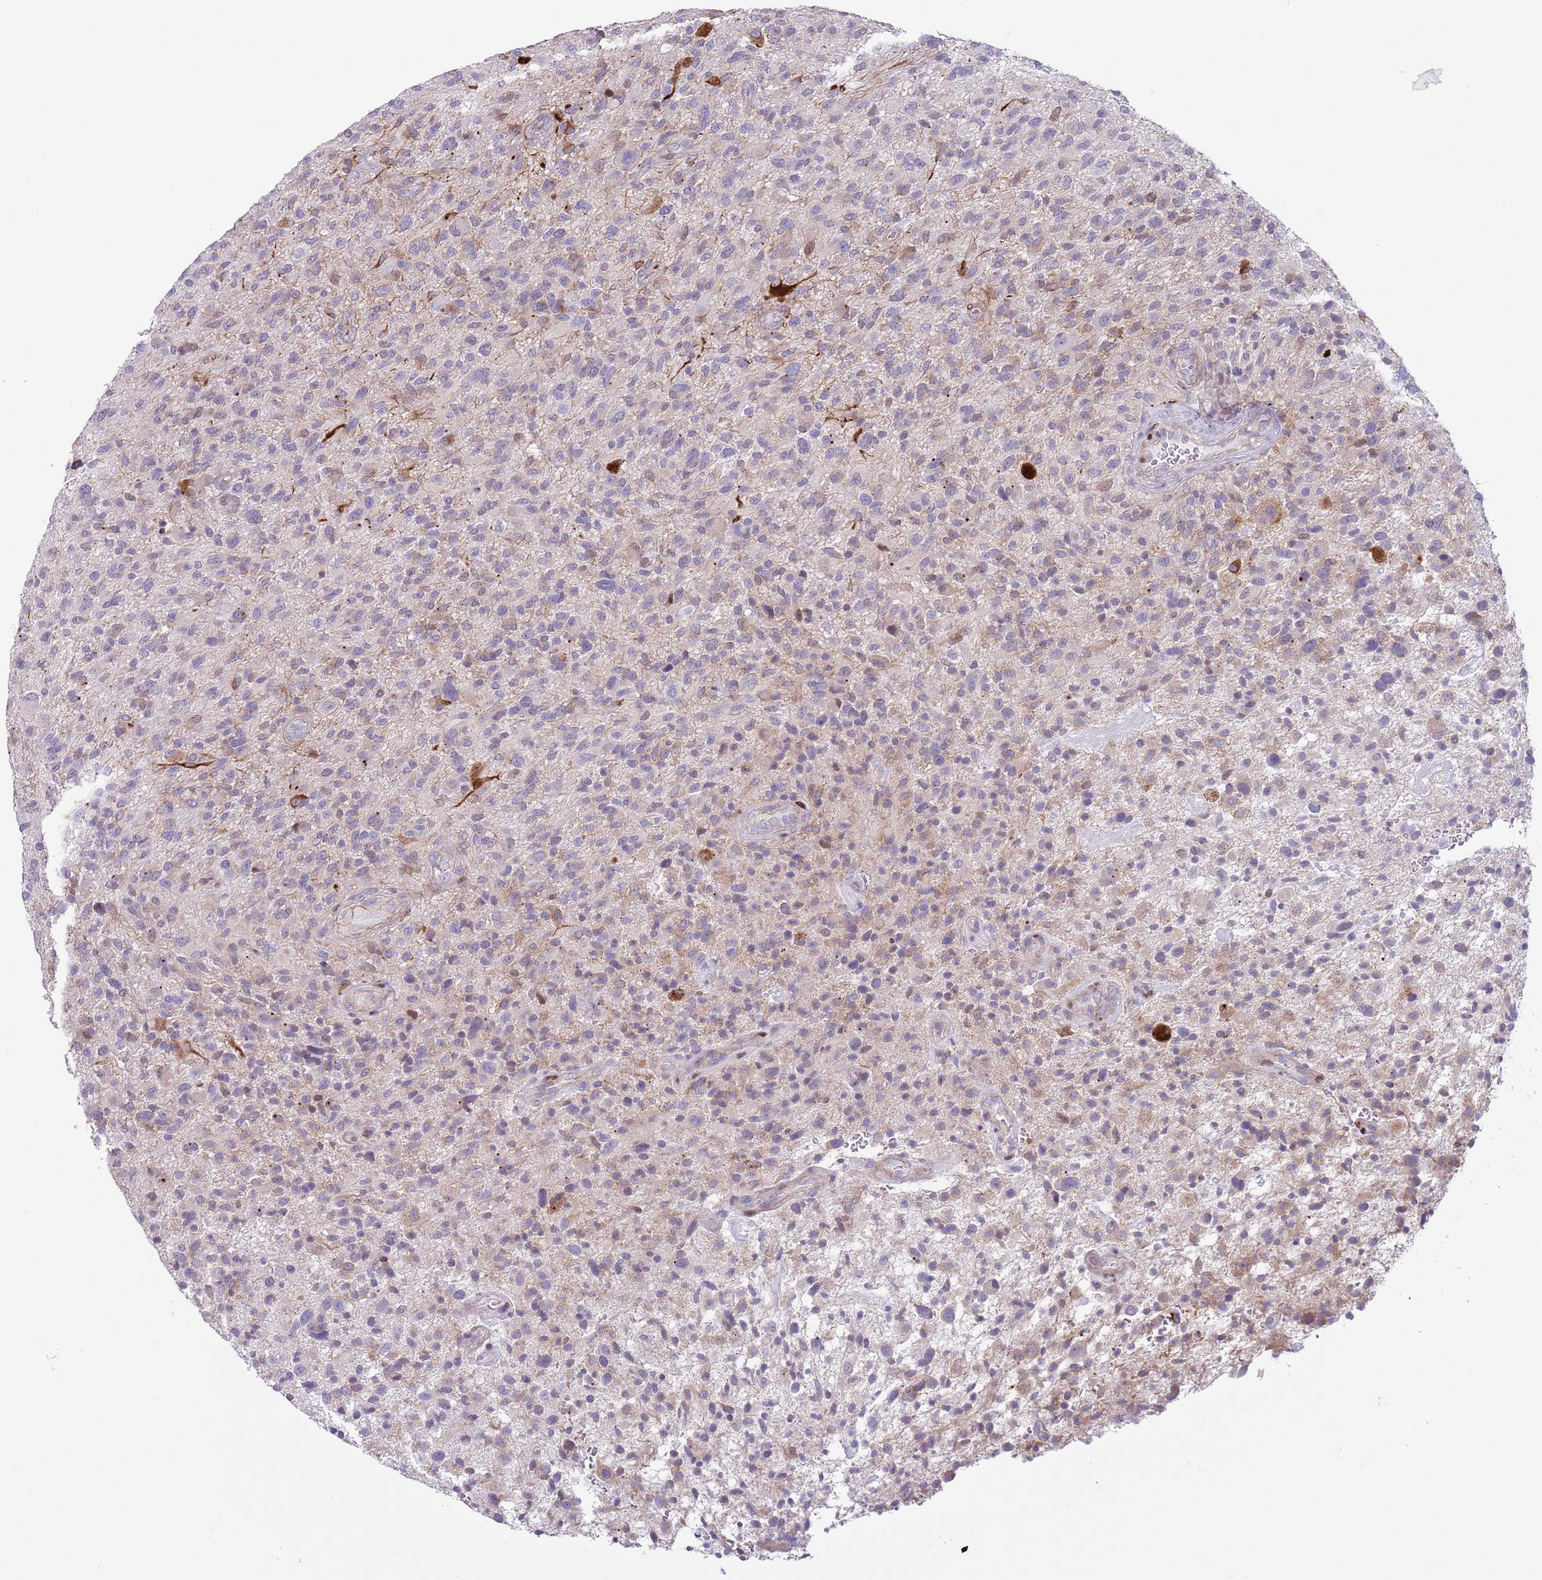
{"staining": {"intensity": "weak", "quantity": "<25%", "location": "cytoplasmic/membranous"}, "tissue": "glioma", "cell_type": "Tumor cells", "image_type": "cancer", "snomed": [{"axis": "morphology", "description": "Glioma, malignant, High grade"}, {"axis": "topography", "description": "Brain"}], "caption": "Immunohistochemistry histopathology image of neoplastic tissue: human glioma stained with DAB (3,3'-diaminobenzidine) displays no significant protein expression in tumor cells.", "gene": "ANO8", "patient": {"sex": "male", "age": 47}}